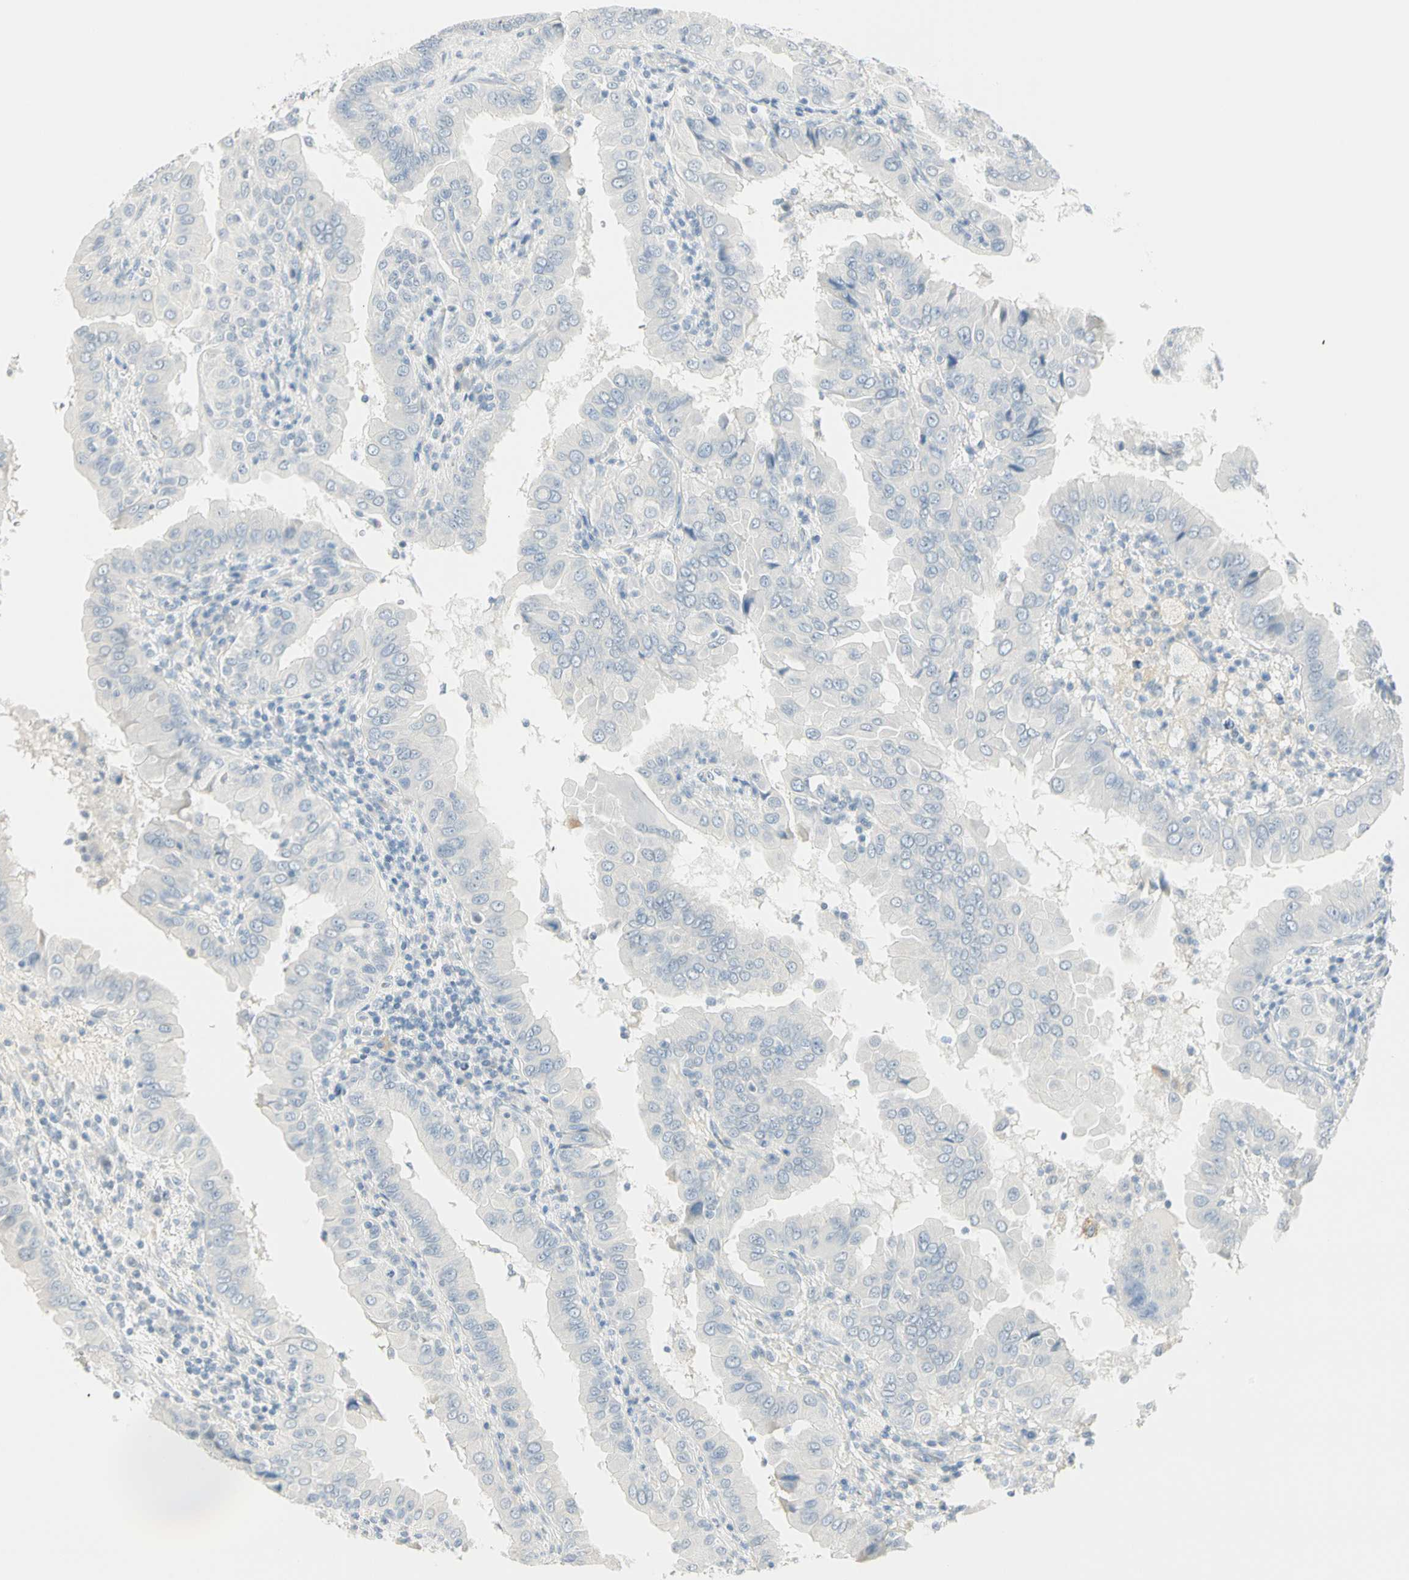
{"staining": {"intensity": "negative", "quantity": "none", "location": "none"}, "tissue": "thyroid cancer", "cell_type": "Tumor cells", "image_type": "cancer", "snomed": [{"axis": "morphology", "description": "Papillary adenocarcinoma, NOS"}, {"axis": "topography", "description": "Thyroid gland"}], "caption": "Immunohistochemical staining of papillary adenocarcinoma (thyroid) exhibits no significant positivity in tumor cells.", "gene": "MLLT10", "patient": {"sex": "male", "age": 33}}